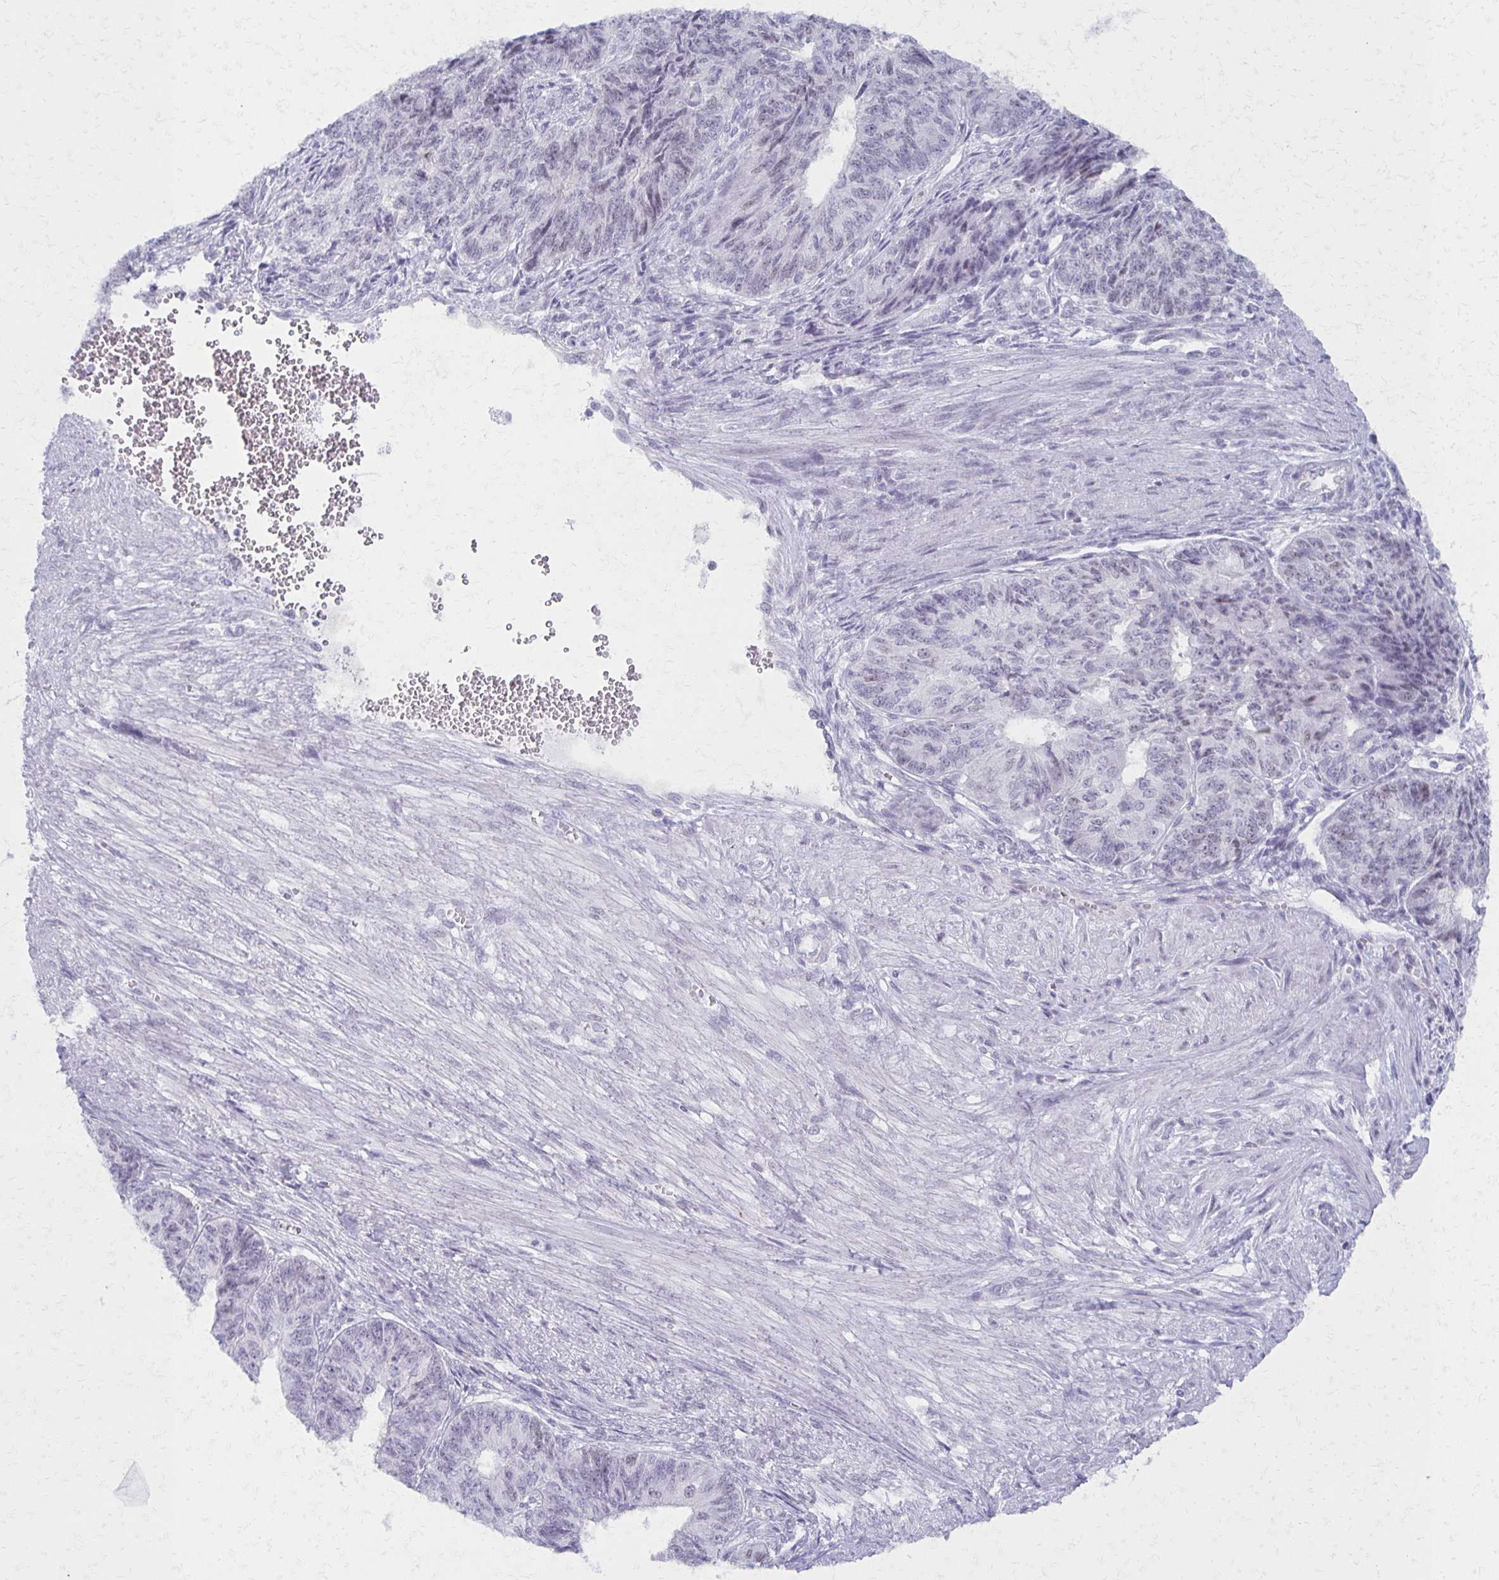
{"staining": {"intensity": "negative", "quantity": "none", "location": "none"}, "tissue": "endometrial cancer", "cell_type": "Tumor cells", "image_type": "cancer", "snomed": [{"axis": "morphology", "description": "Adenocarcinoma, NOS"}, {"axis": "topography", "description": "Endometrium"}], "caption": "Tumor cells show no significant protein positivity in adenocarcinoma (endometrial). Brightfield microscopy of immunohistochemistry (IHC) stained with DAB (3,3'-diaminobenzidine) (brown) and hematoxylin (blue), captured at high magnification.", "gene": "MORC4", "patient": {"sex": "female", "age": 32}}